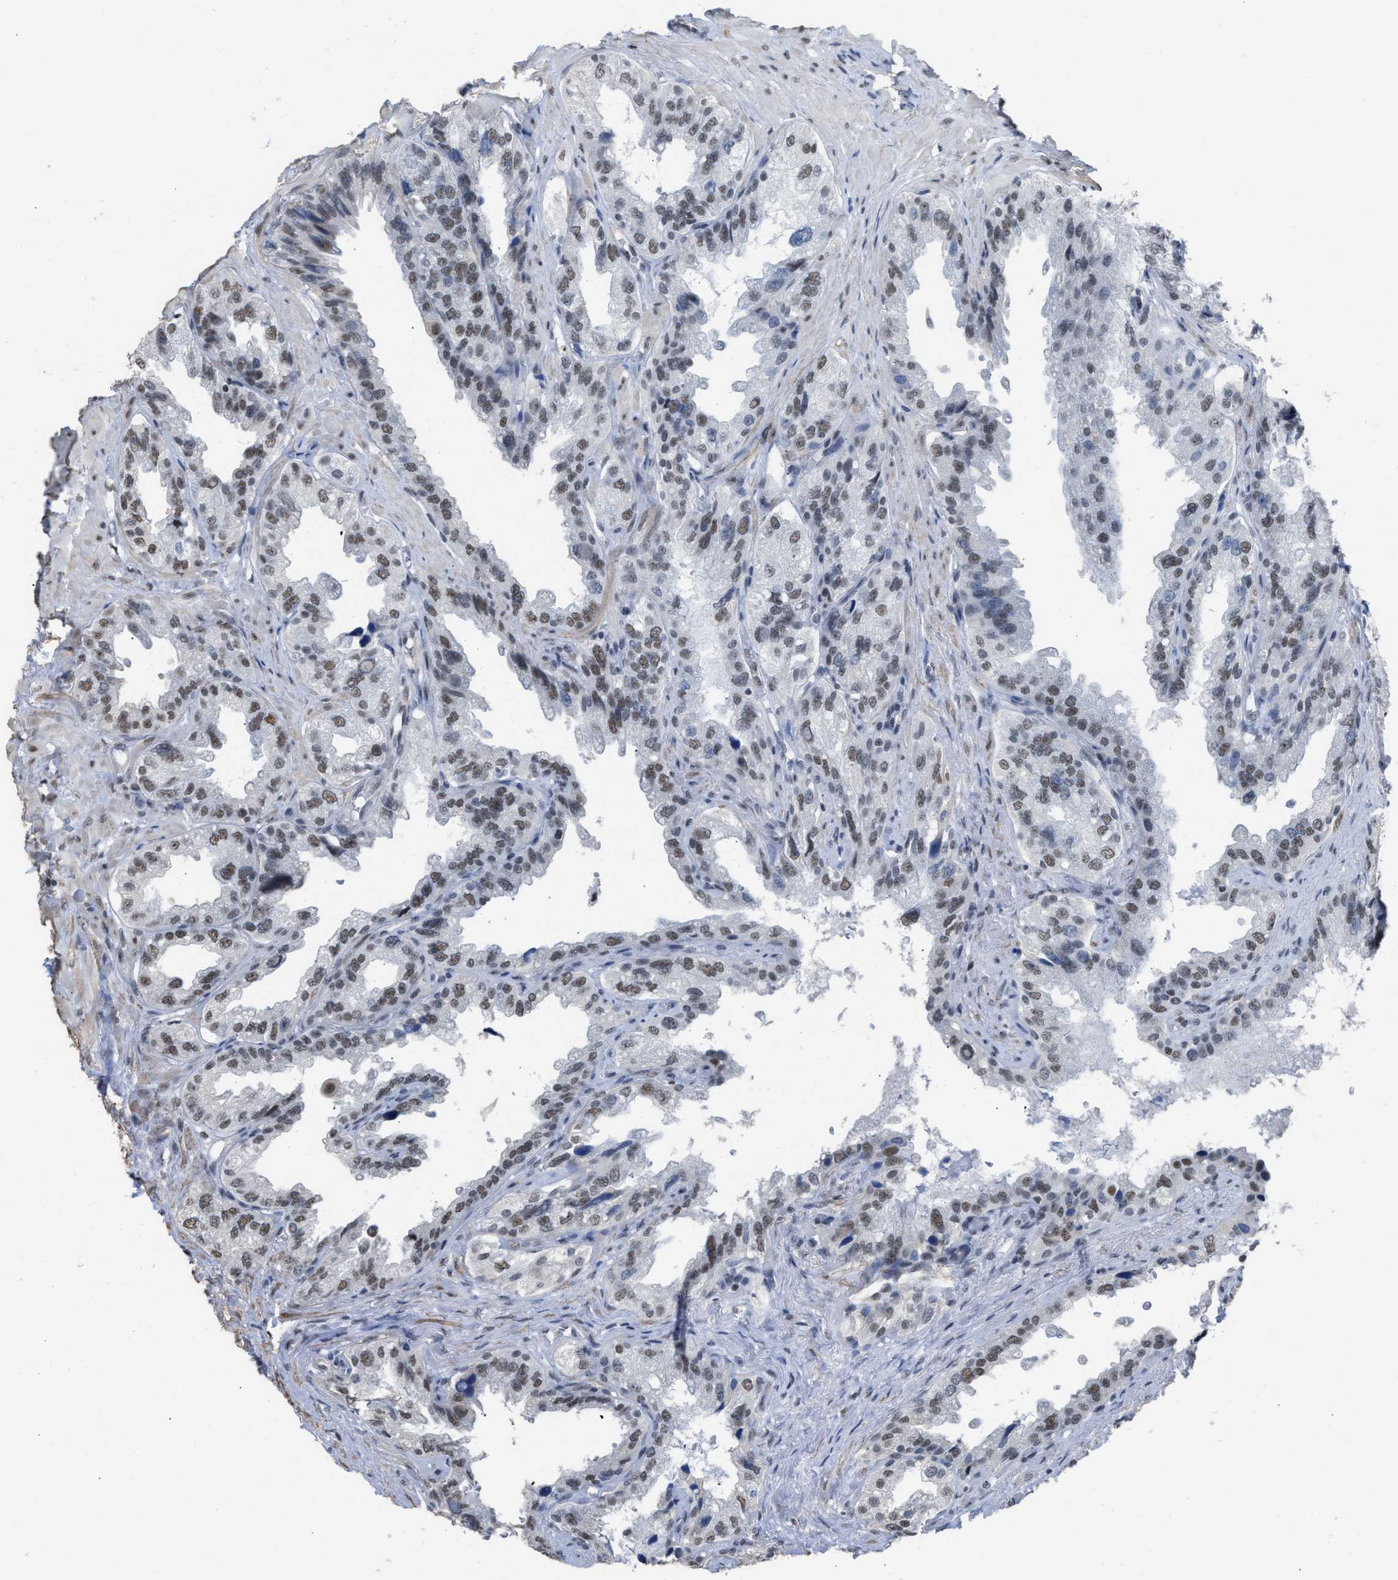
{"staining": {"intensity": "moderate", "quantity": ">75%", "location": "nuclear"}, "tissue": "seminal vesicle", "cell_type": "Glandular cells", "image_type": "normal", "snomed": [{"axis": "morphology", "description": "Normal tissue, NOS"}, {"axis": "topography", "description": "Seminal veicle"}], "caption": "A micrograph of human seminal vesicle stained for a protein displays moderate nuclear brown staining in glandular cells. The staining was performed using DAB (3,3'-diaminobenzidine) to visualize the protein expression in brown, while the nuclei were stained in blue with hematoxylin (Magnification: 20x).", "gene": "SCAF4", "patient": {"sex": "male", "age": 68}}